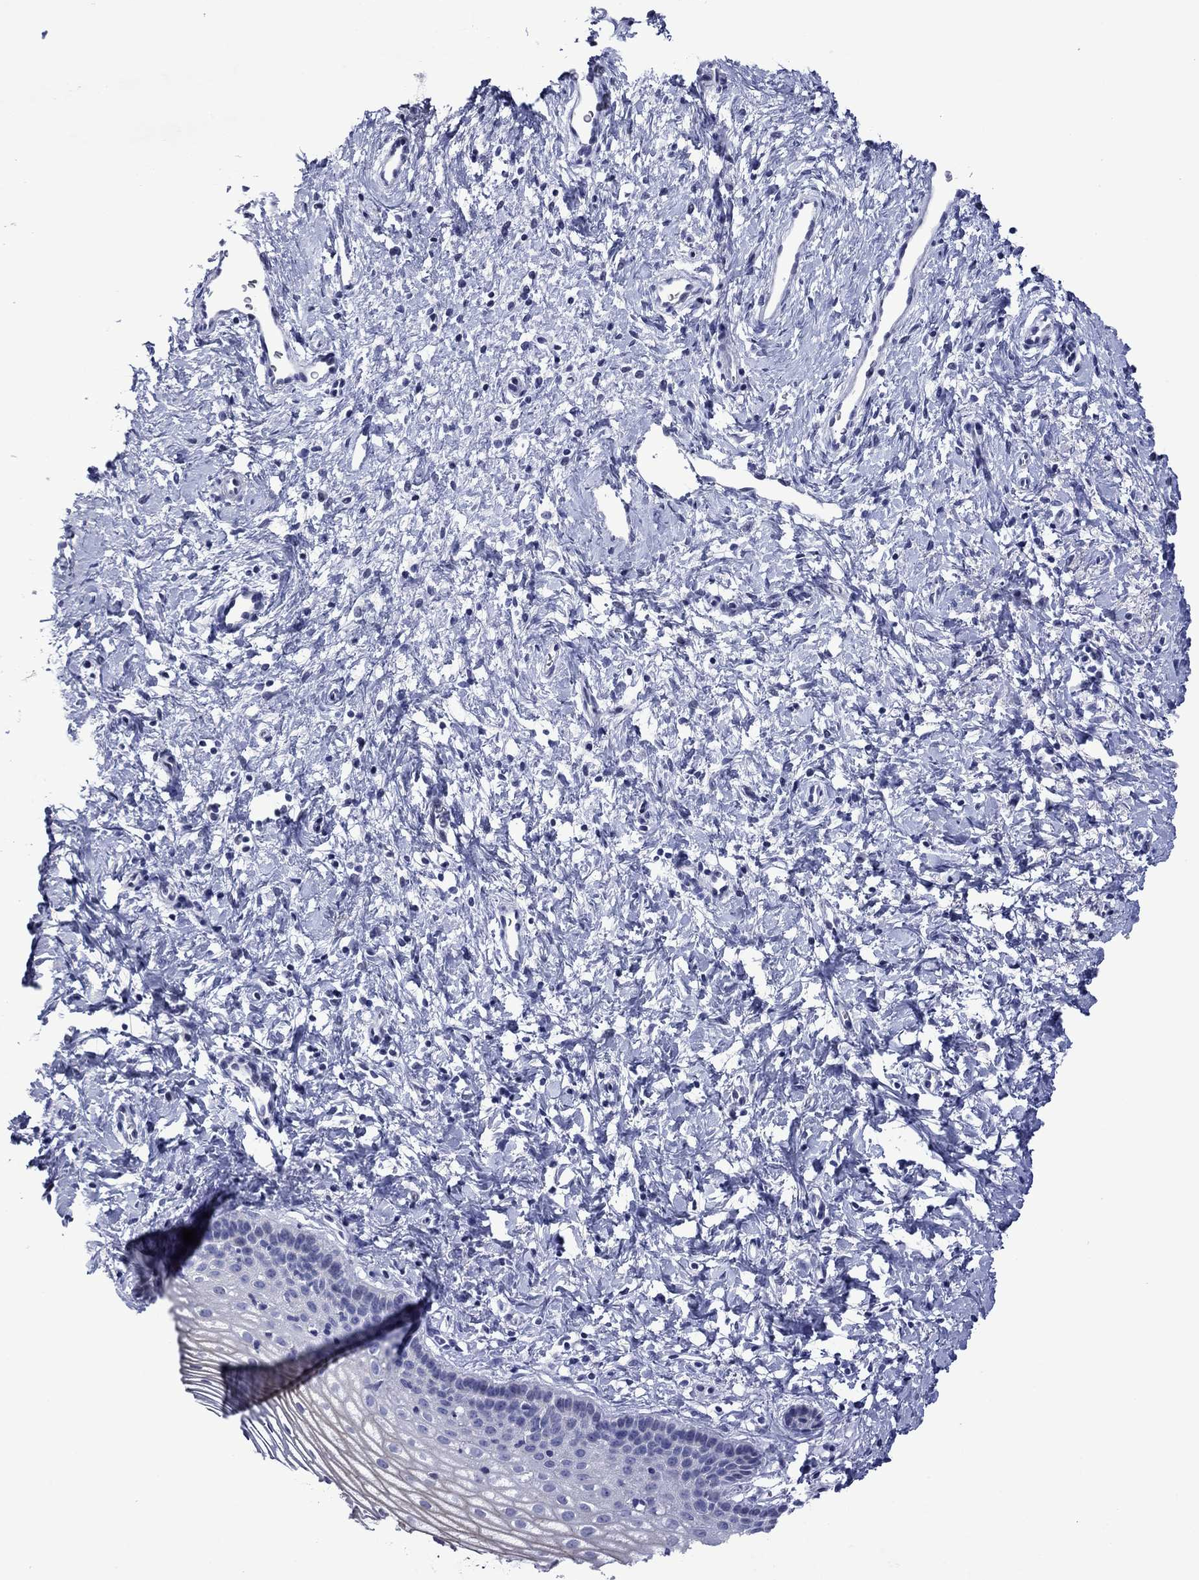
{"staining": {"intensity": "negative", "quantity": "none", "location": "none"}, "tissue": "cervix", "cell_type": "Squamous epithelial cells", "image_type": "normal", "snomed": [{"axis": "morphology", "description": "Normal tissue, NOS"}, {"axis": "topography", "description": "Cervix"}], "caption": "A high-resolution photomicrograph shows immunohistochemistry staining of benign cervix, which demonstrates no significant positivity in squamous epithelial cells. Nuclei are stained in blue.", "gene": "PIWIL1", "patient": {"sex": "female", "age": 39}}